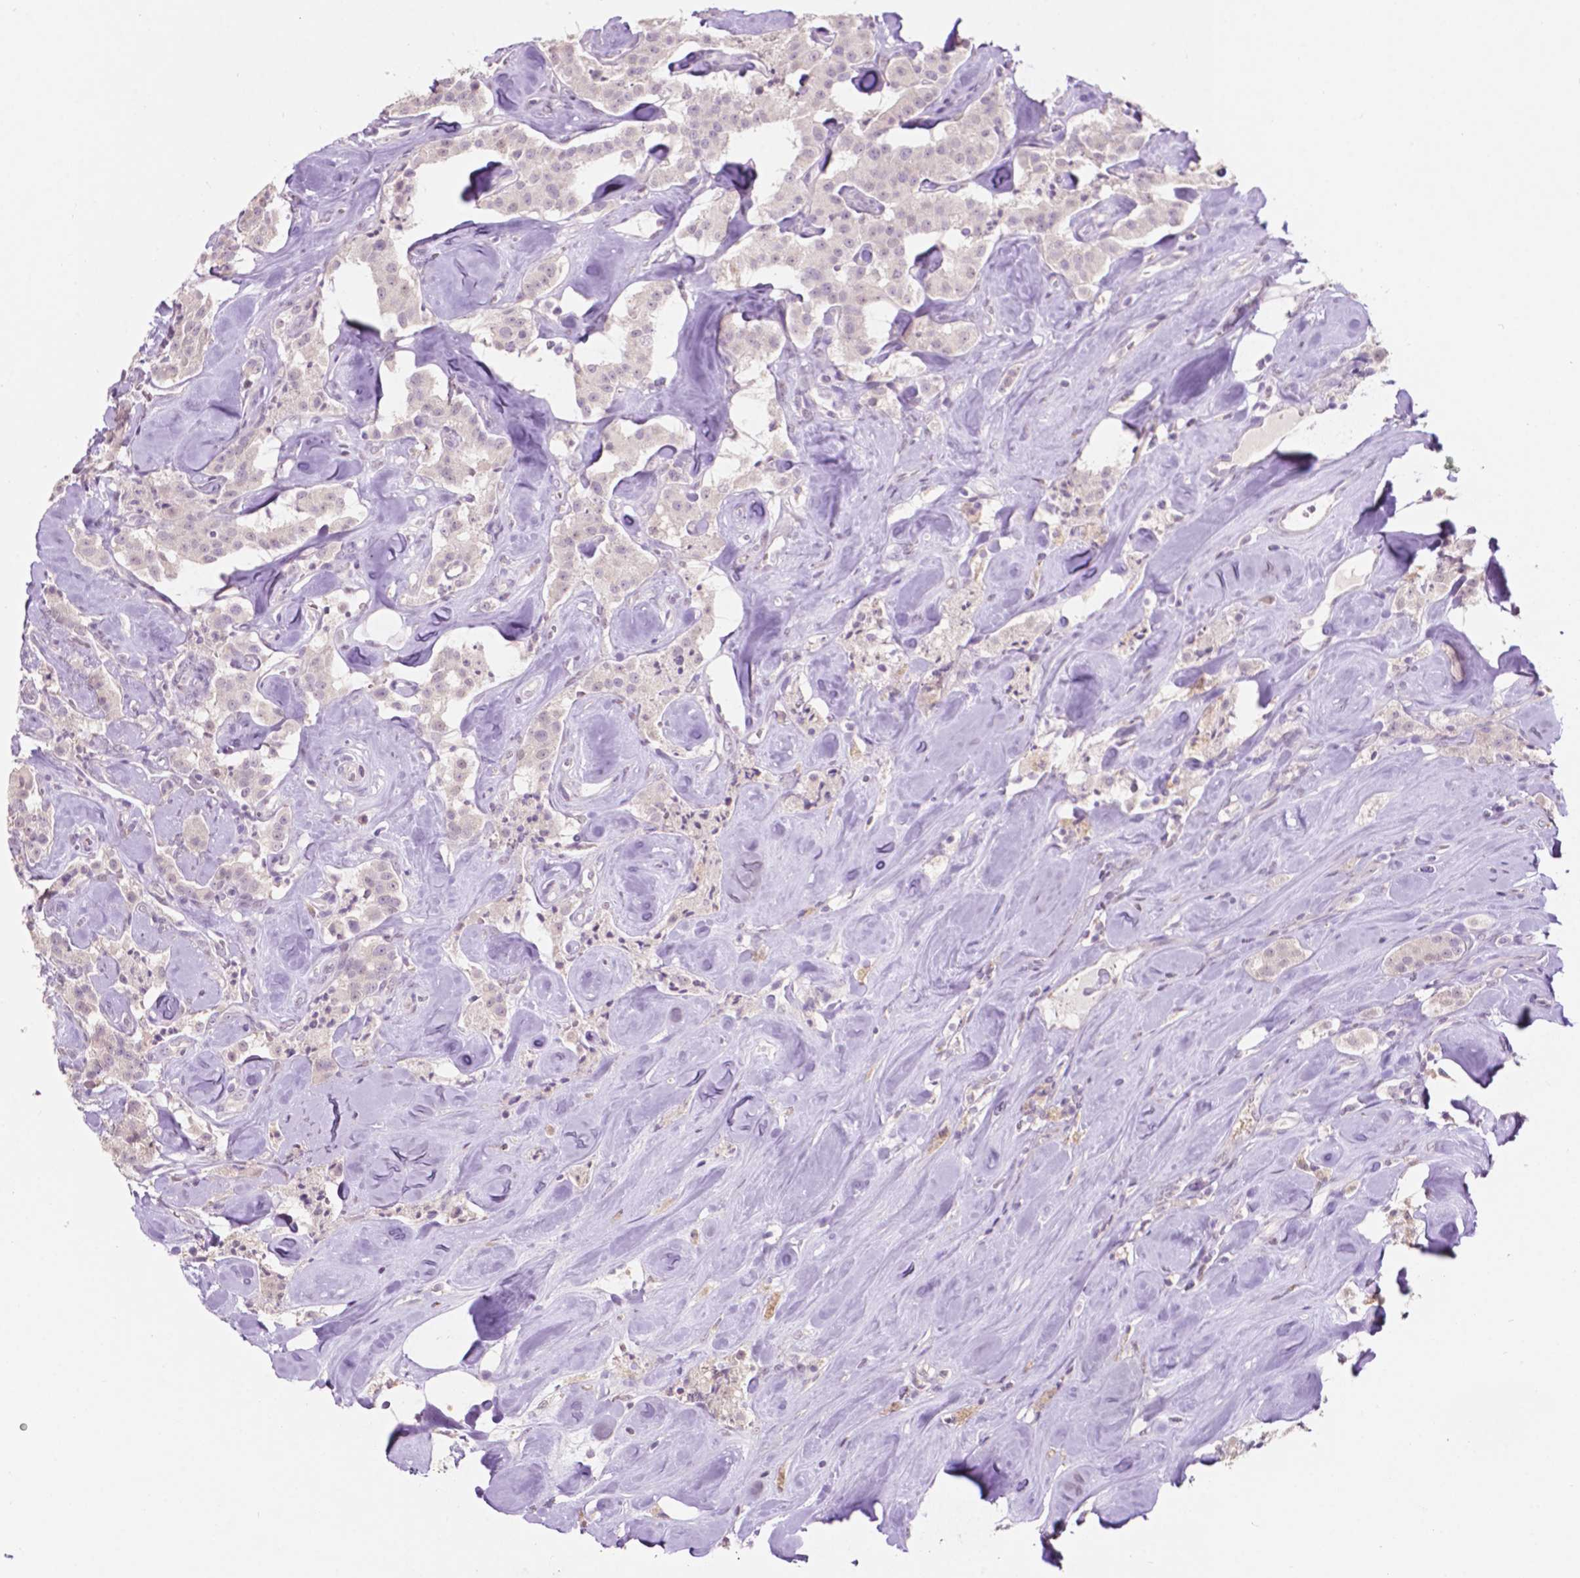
{"staining": {"intensity": "negative", "quantity": "none", "location": "none"}, "tissue": "carcinoid", "cell_type": "Tumor cells", "image_type": "cancer", "snomed": [{"axis": "morphology", "description": "Carcinoid, malignant, NOS"}, {"axis": "topography", "description": "Pancreas"}], "caption": "There is no significant positivity in tumor cells of carcinoid (malignant).", "gene": "TM6SF2", "patient": {"sex": "male", "age": 41}}